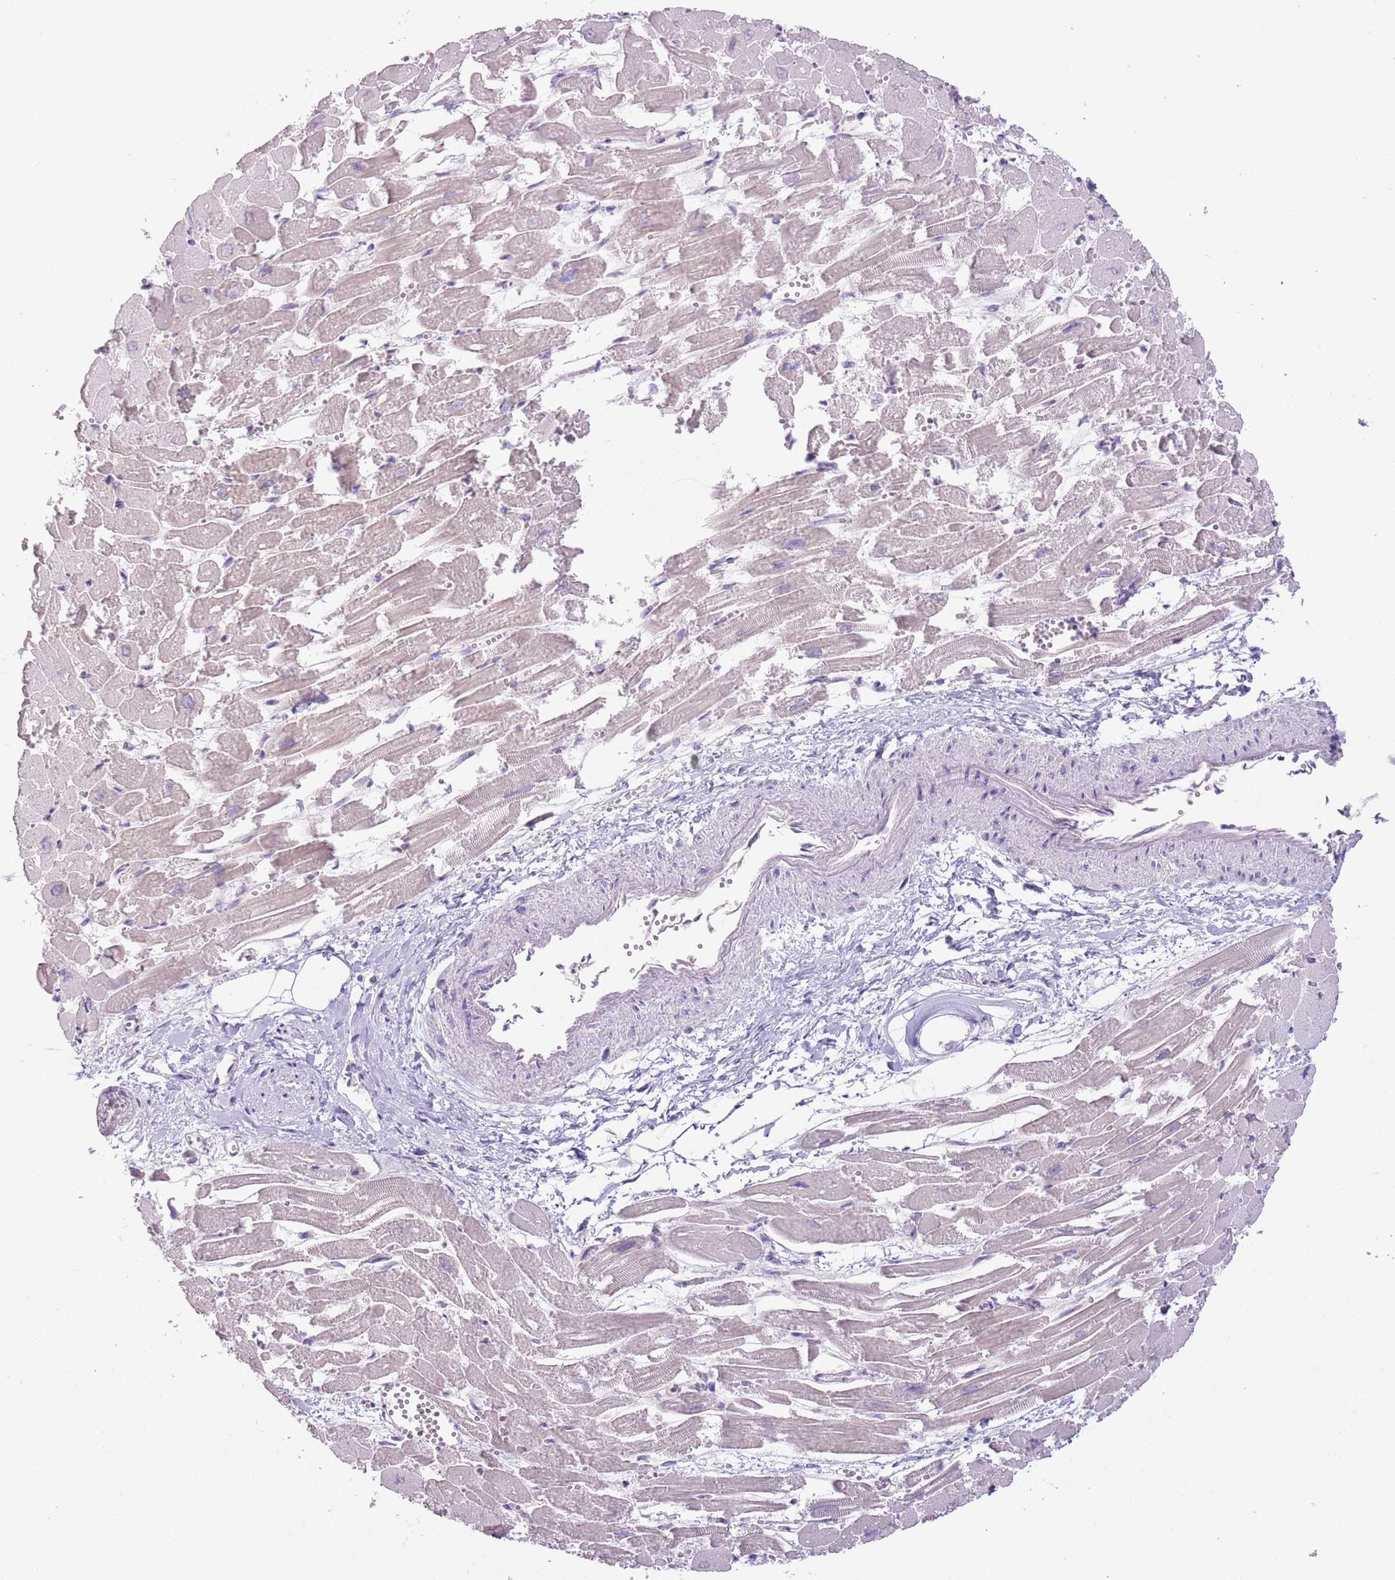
{"staining": {"intensity": "weak", "quantity": "<25%", "location": "cytoplasmic/membranous"}, "tissue": "heart muscle", "cell_type": "Cardiomyocytes", "image_type": "normal", "snomed": [{"axis": "morphology", "description": "Normal tissue, NOS"}, {"axis": "topography", "description": "Heart"}], "caption": "Immunohistochemistry micrograph of normal heart muscle stained for a protein (brown), which shows no positivity in cardiomyocytes.", "gene": "COPE", "patient": {"sex": "male", "age": 54}}